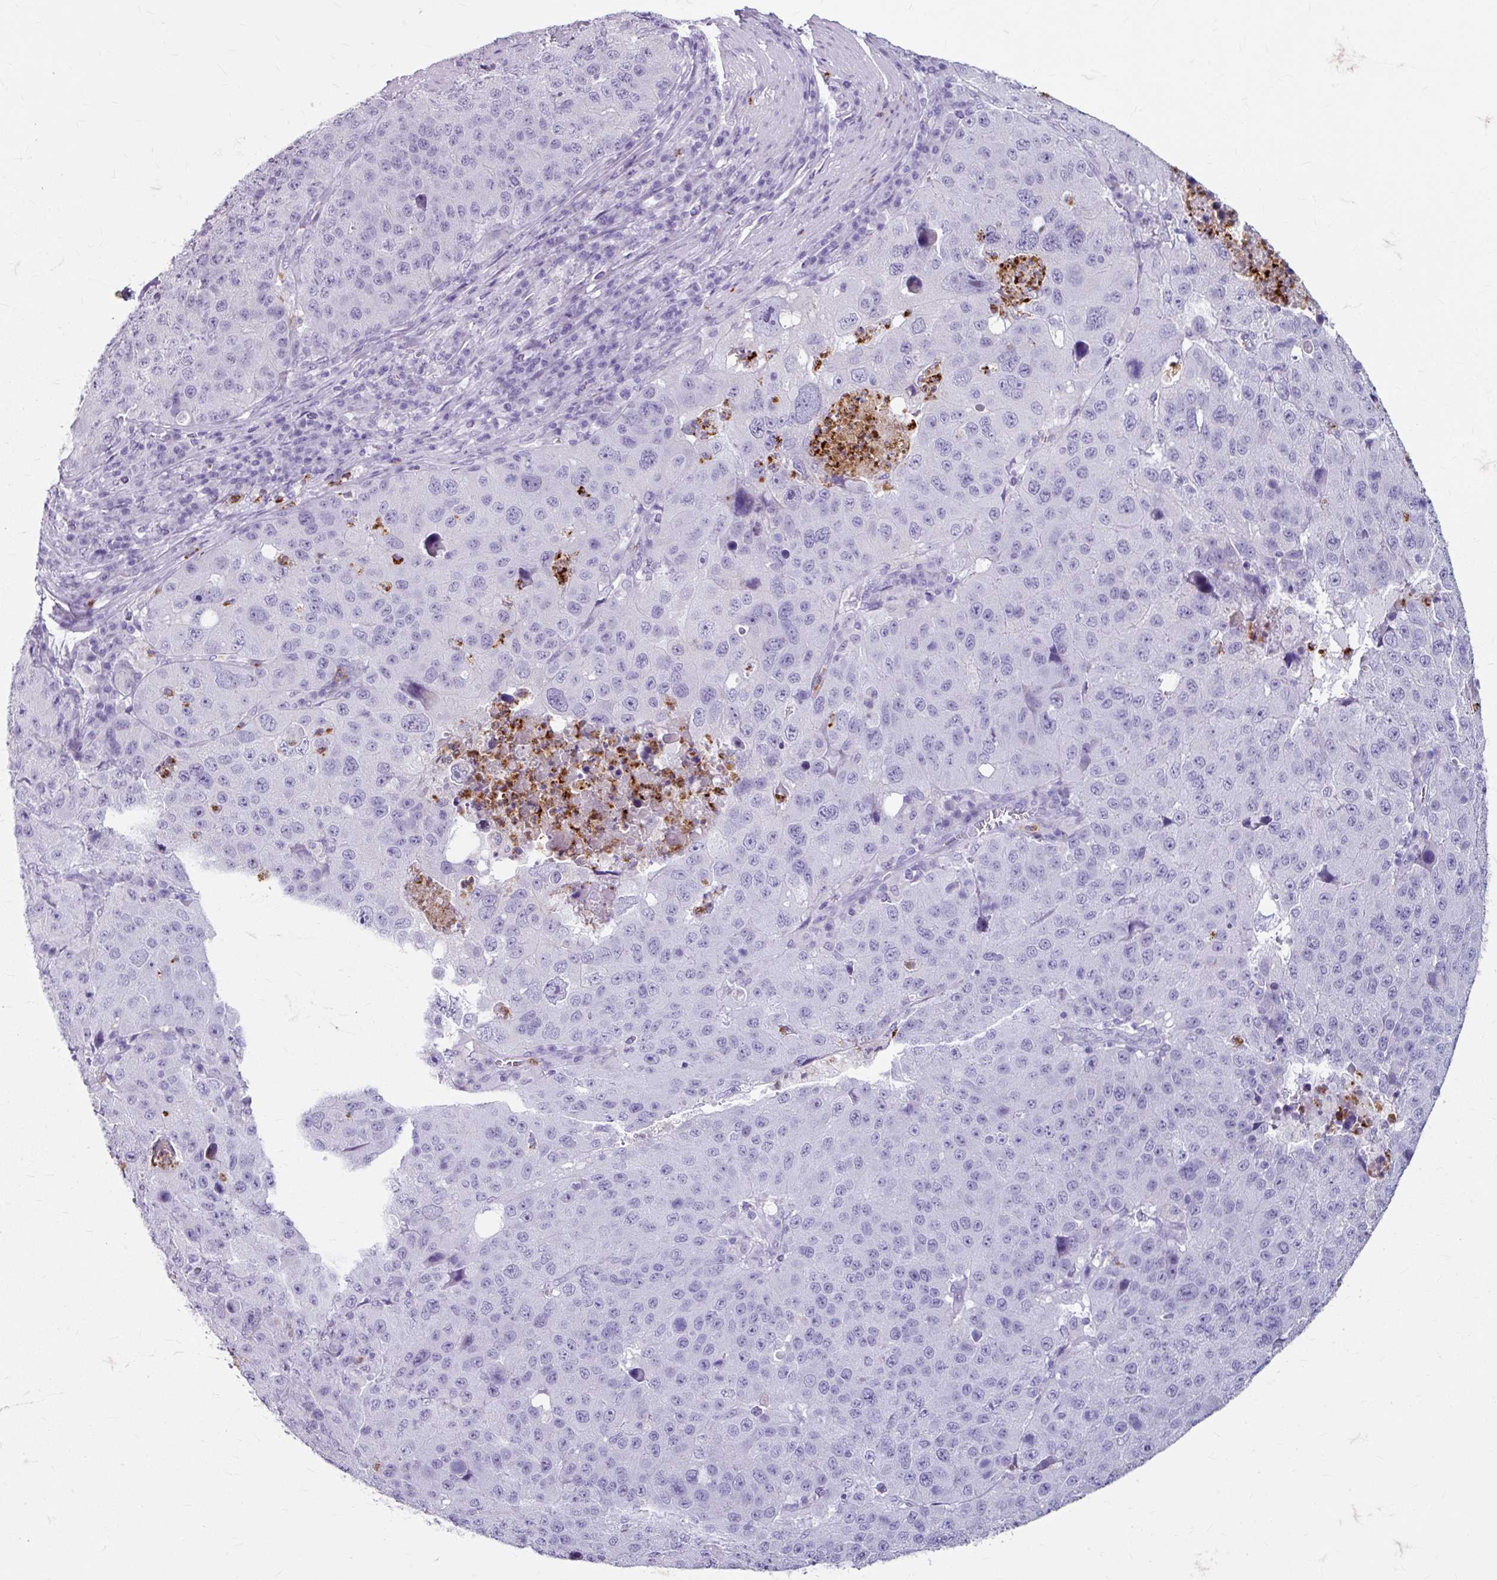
{"staining": {"intensity": "negative", "quantity": "none", "location": "none"}, "tissue": "stomach cancer", "cell_type": "Tumor cells", "image_type": "cancer", "snomed": [{"axis": "morphology", "description": "Adenocarcinoma, NOS"}, {"axis": "topography", "description": "Stomach"}], "caption": "Stomach adenocarcinoma was stained to show a protein in brown. There is no significant expression in tumor cells.", "gene": "ANKRD1", "patient": {"sex": "male", "age": 71}}